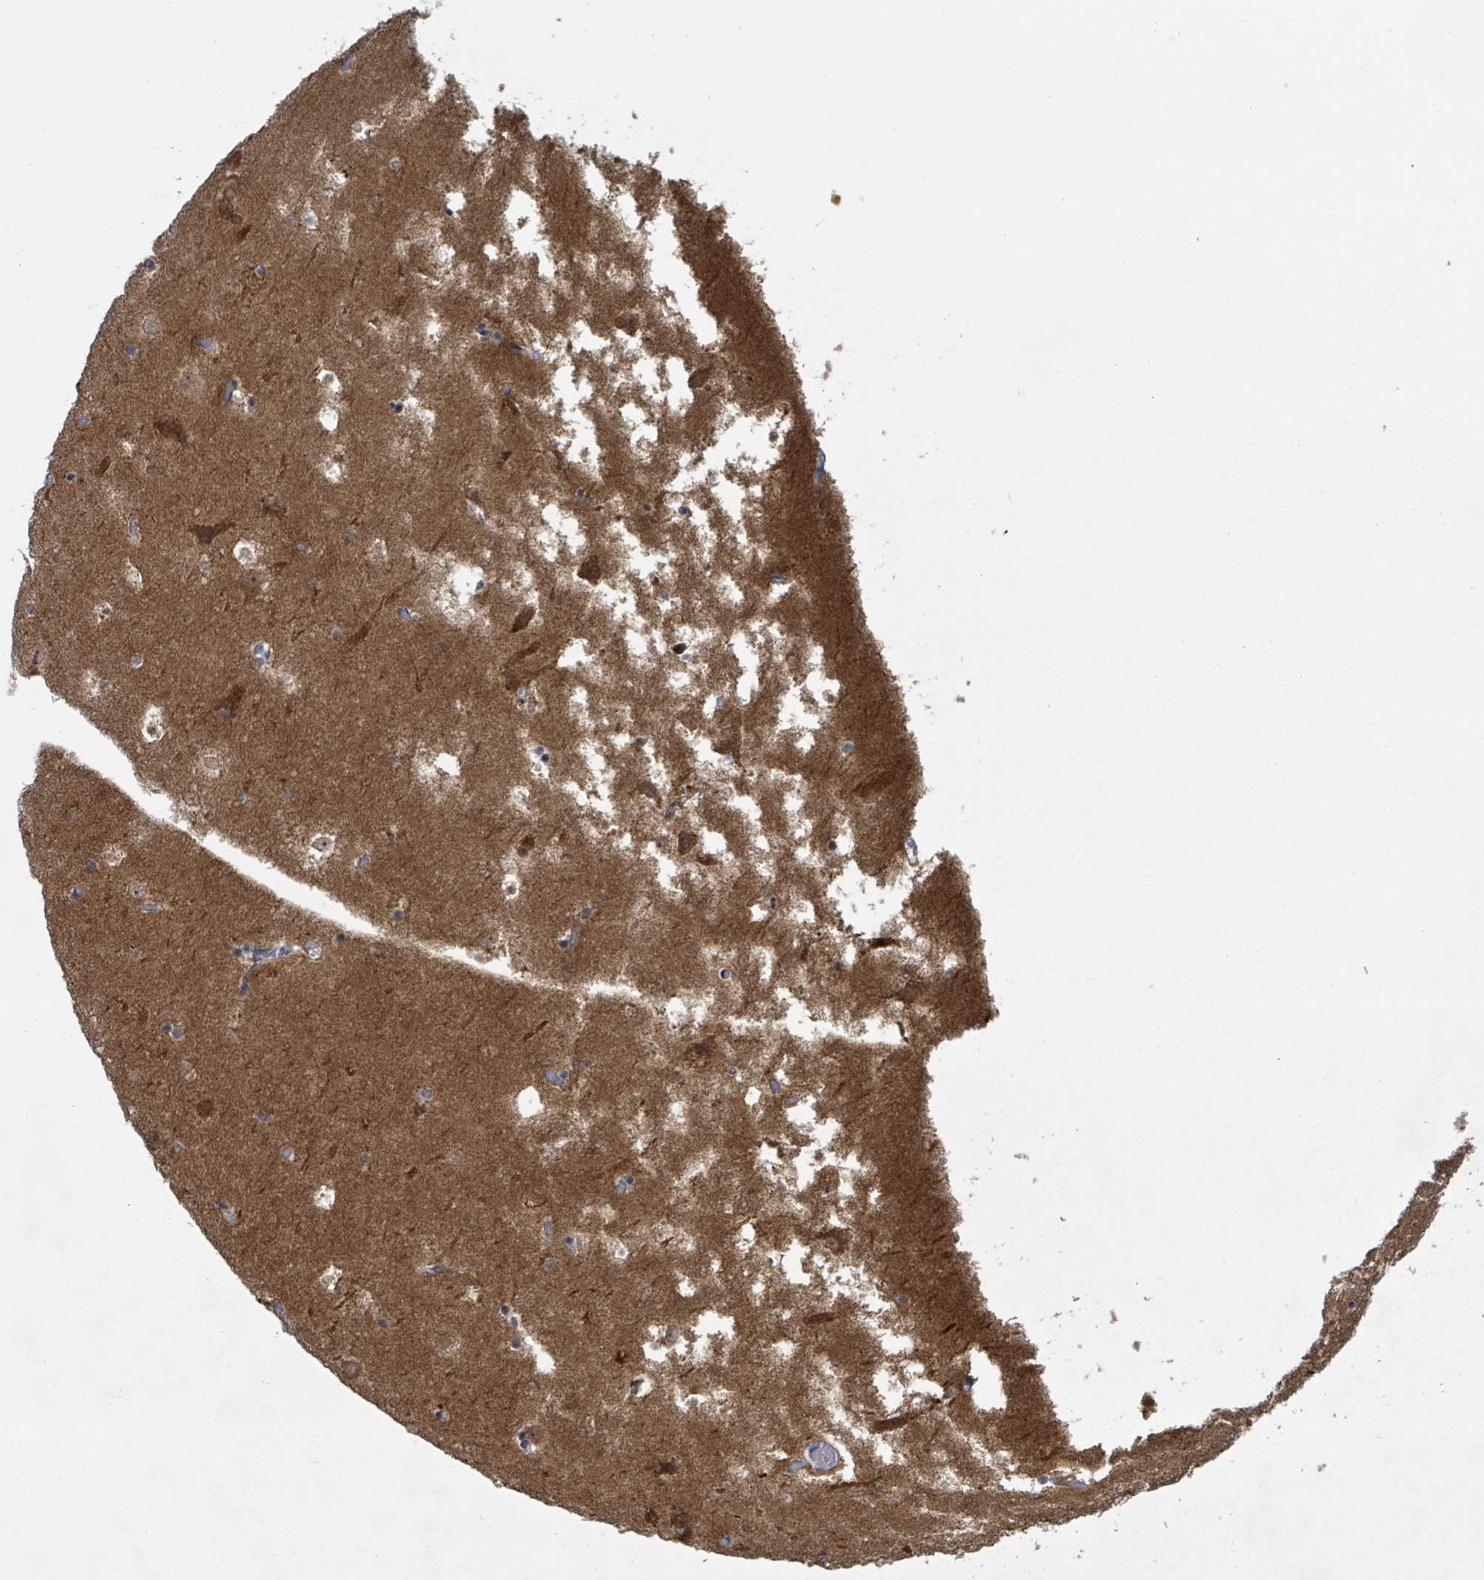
{"staining": {"intensity": "negative", "quantity": "none", "location": "none"}, "tissue": "hippocampus", "cell_type": "Glial cells", "image_type": "normal", "snomed": [{"axis": "morphology", "description": "Normal tissue, NOS"}, {"axis": "topography", "description": "Hippocampus"}], "caption": "This is a photomicrograph of immunohistochemistry staining of benign hippocampus, which shows no staining in glial cells.", "gene": "BANP", "patient": {"sex": "female", "age": 52}}